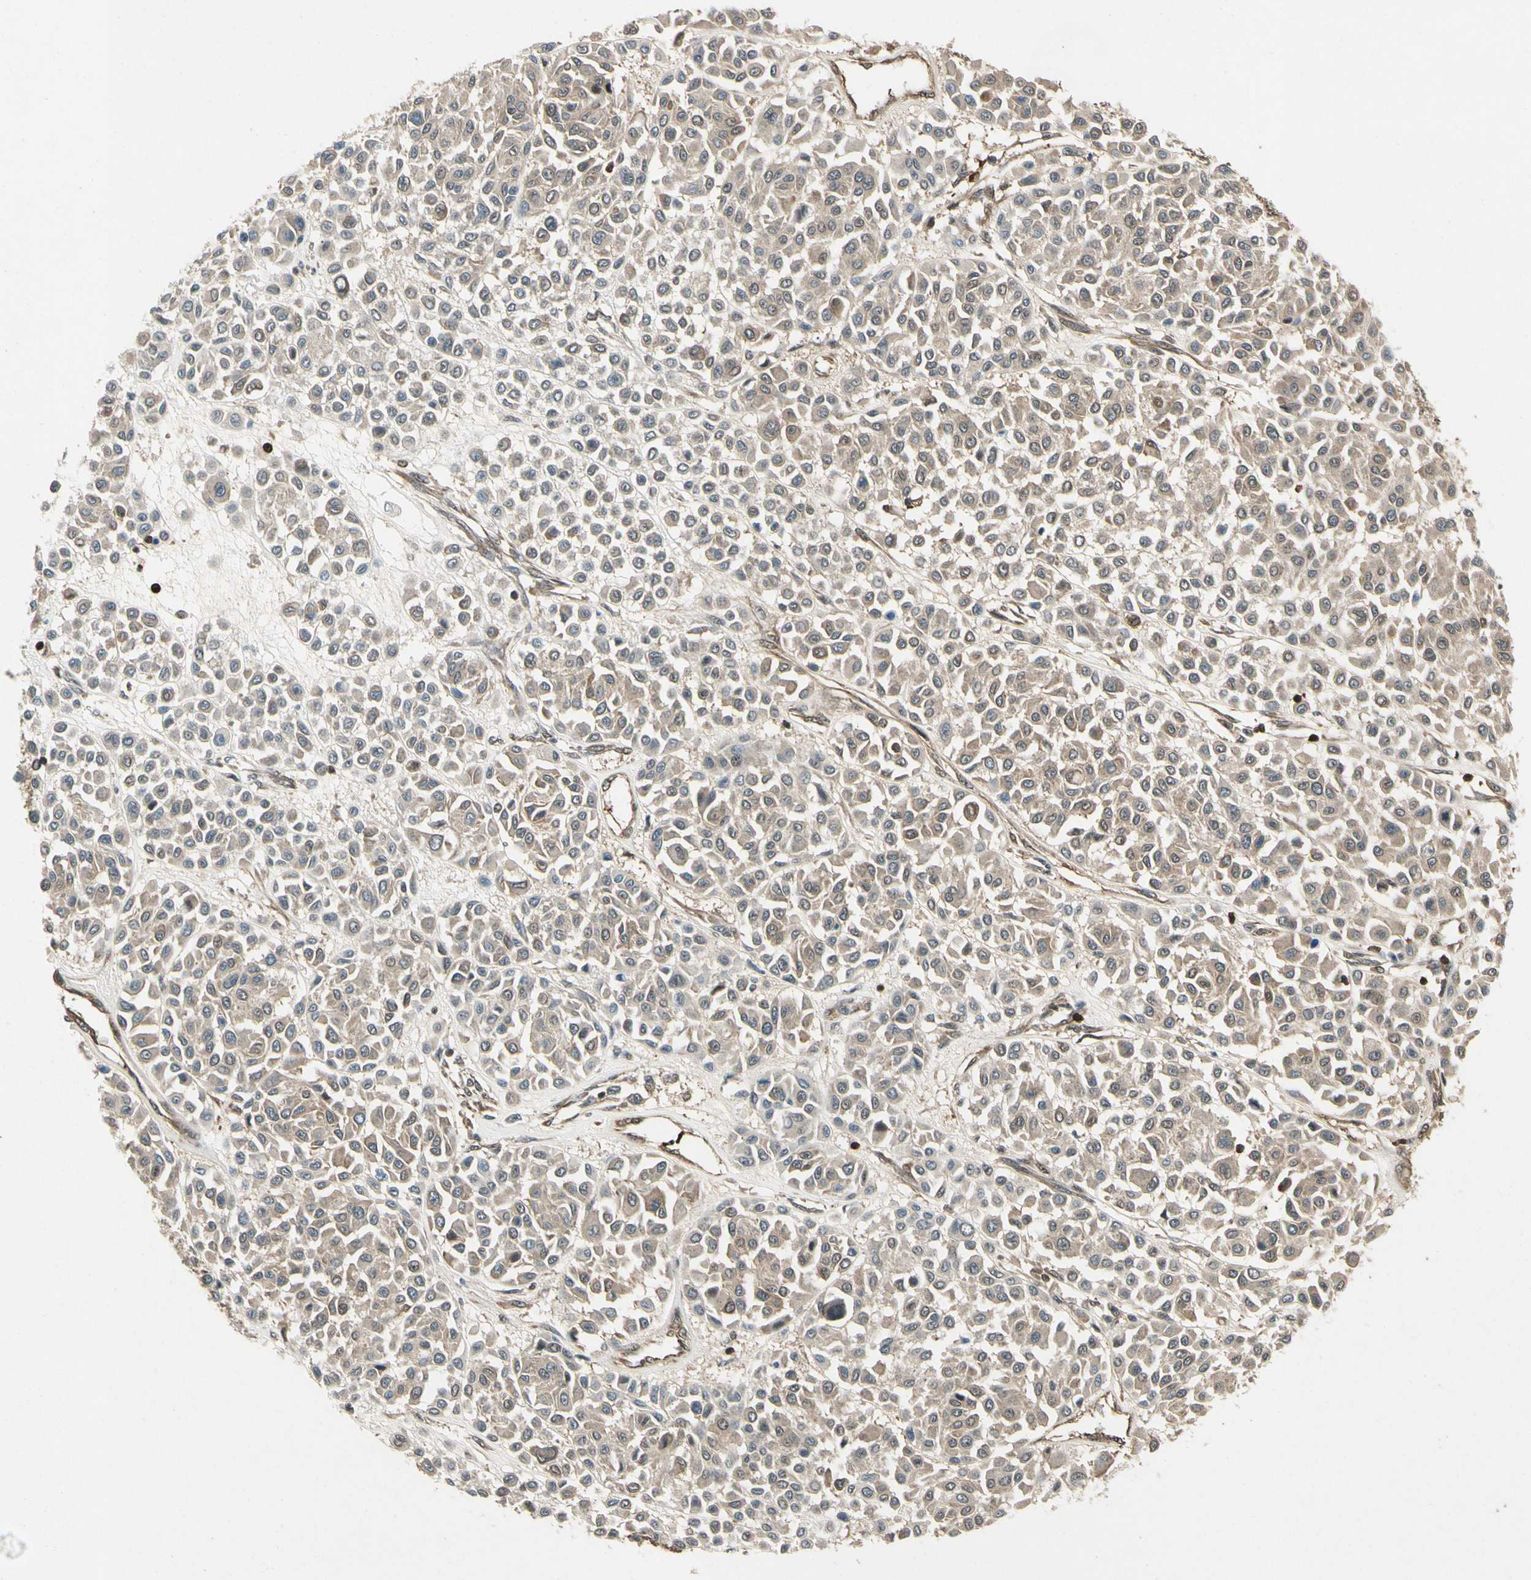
{"staining": {"intensity": "weak", "quantity": "25%-75%", "location": "cytoplasmic/membranous"}, "tissue": "melanoma", "cell_type": "Tumor cells", "image_type": "cancer", "snomed": [{"axis": "morphology", "description": "Malignant melanoma, Metastatic site"}, {"axis": "topography", "description": "Soft tissue"}], "caption": "The photomicrograph displays staining of malignant melanoma (metastatic site), revealing weak cytoplasmic/membranous protein positivity (brown color) within tumor cells.", "gene": "YWHAQ", "patient": {"sex": "male", "age": 41}}